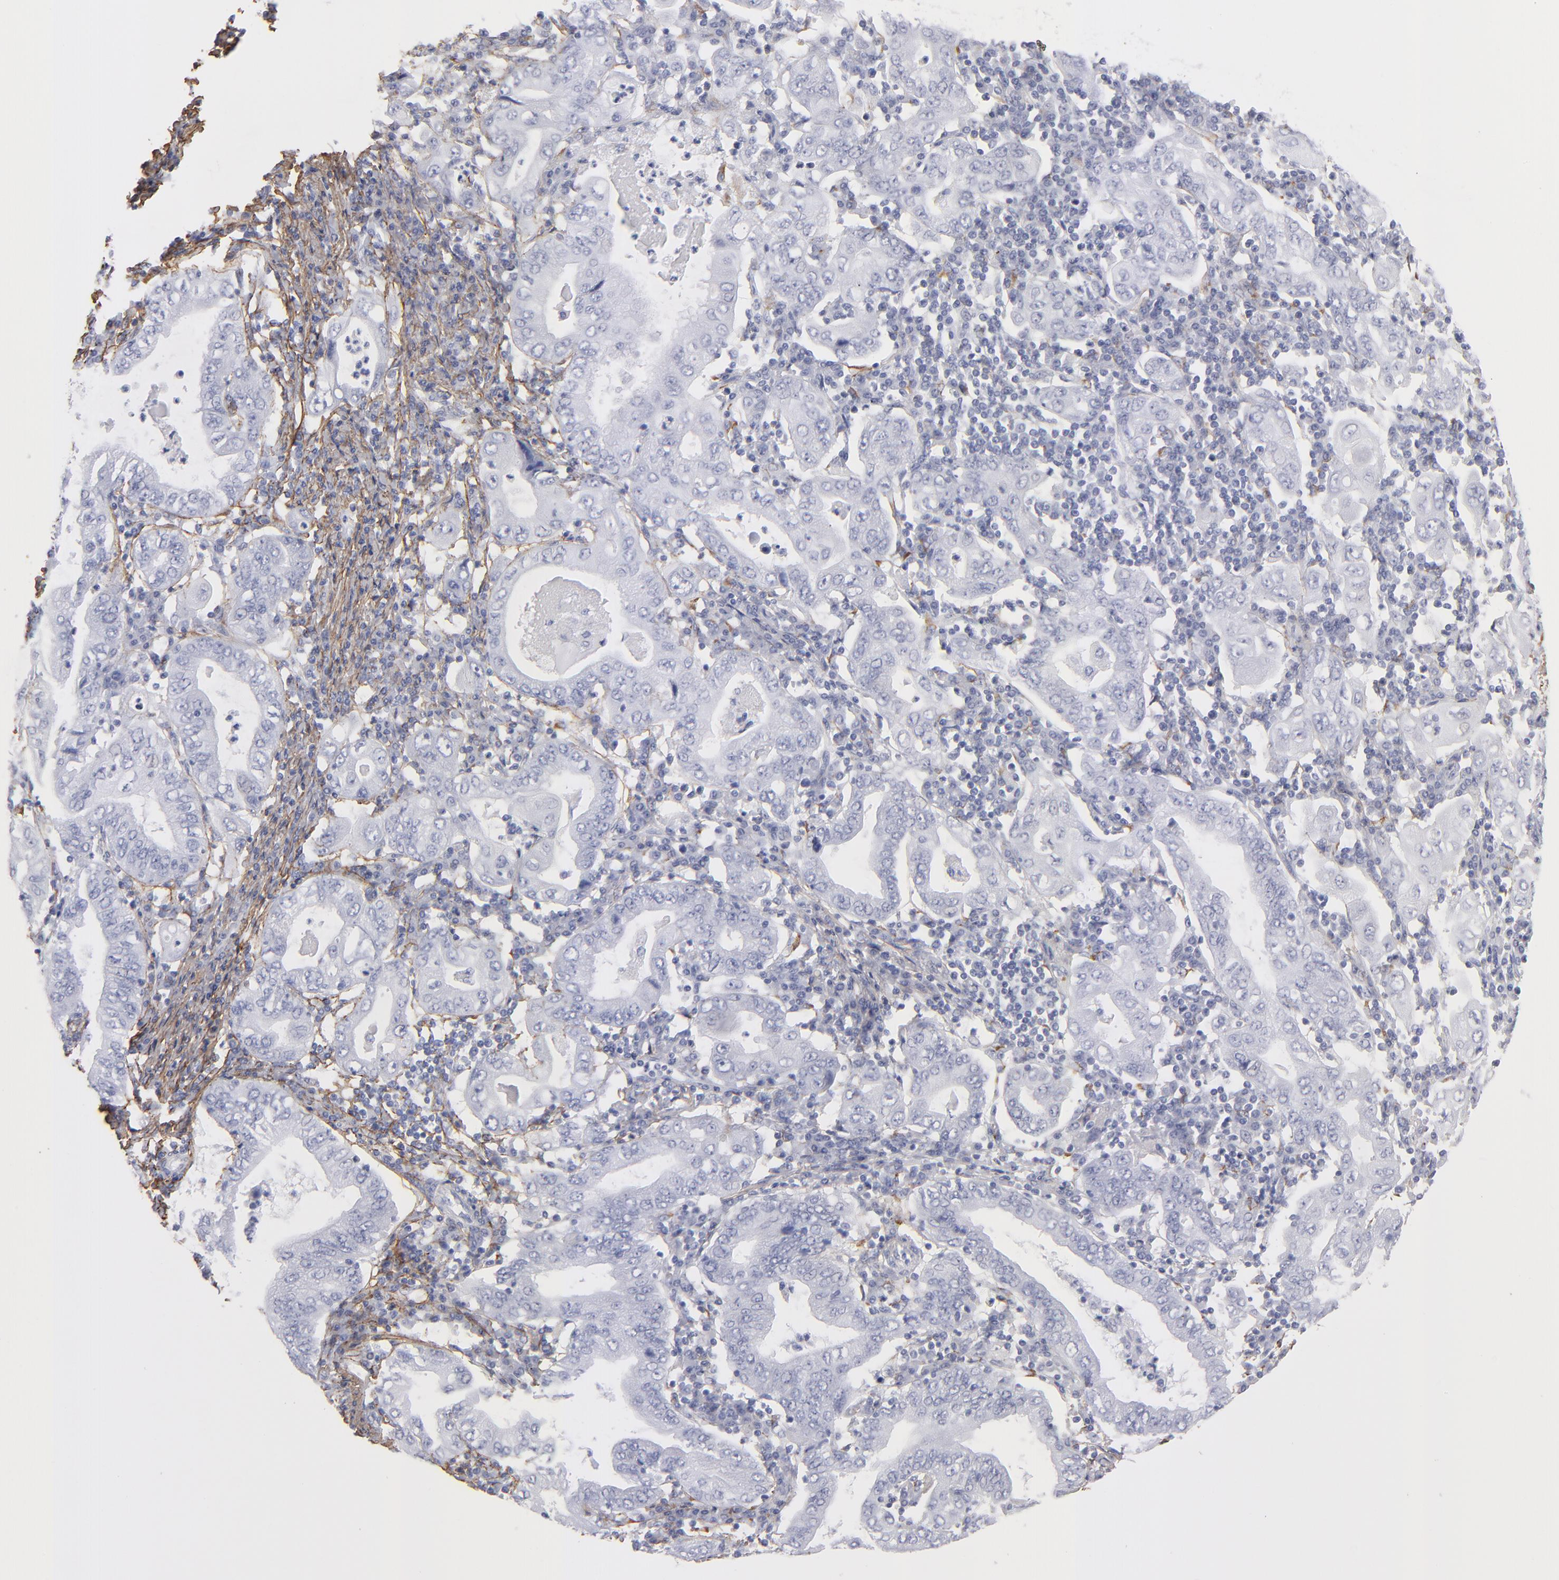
{"staining": {"intensity": "negative", "quantity": "none", "location": "none"}, "tissue": "stomach cancer", "cell_type": "Tumor cells", "image_type": "cancer", "snomed": [{"axis": "morphology", "description": "Normal tissue, NOS"}, {"axis": "morphology", "description": "Adenocarcinoma, NOS"}, {"axis": "topography", "description": "Esophagus"}, {"axis": "topography", "description": "Stomach, upper"}, {"axis": "topography", "description": "Peripheral nerve tissue"}], "caption": "A histopathology image of human stomach cancer is negative for staining in tumor cells.", "gene": "EMILIN1", "patient": {"sex": "male", "age": 62}}